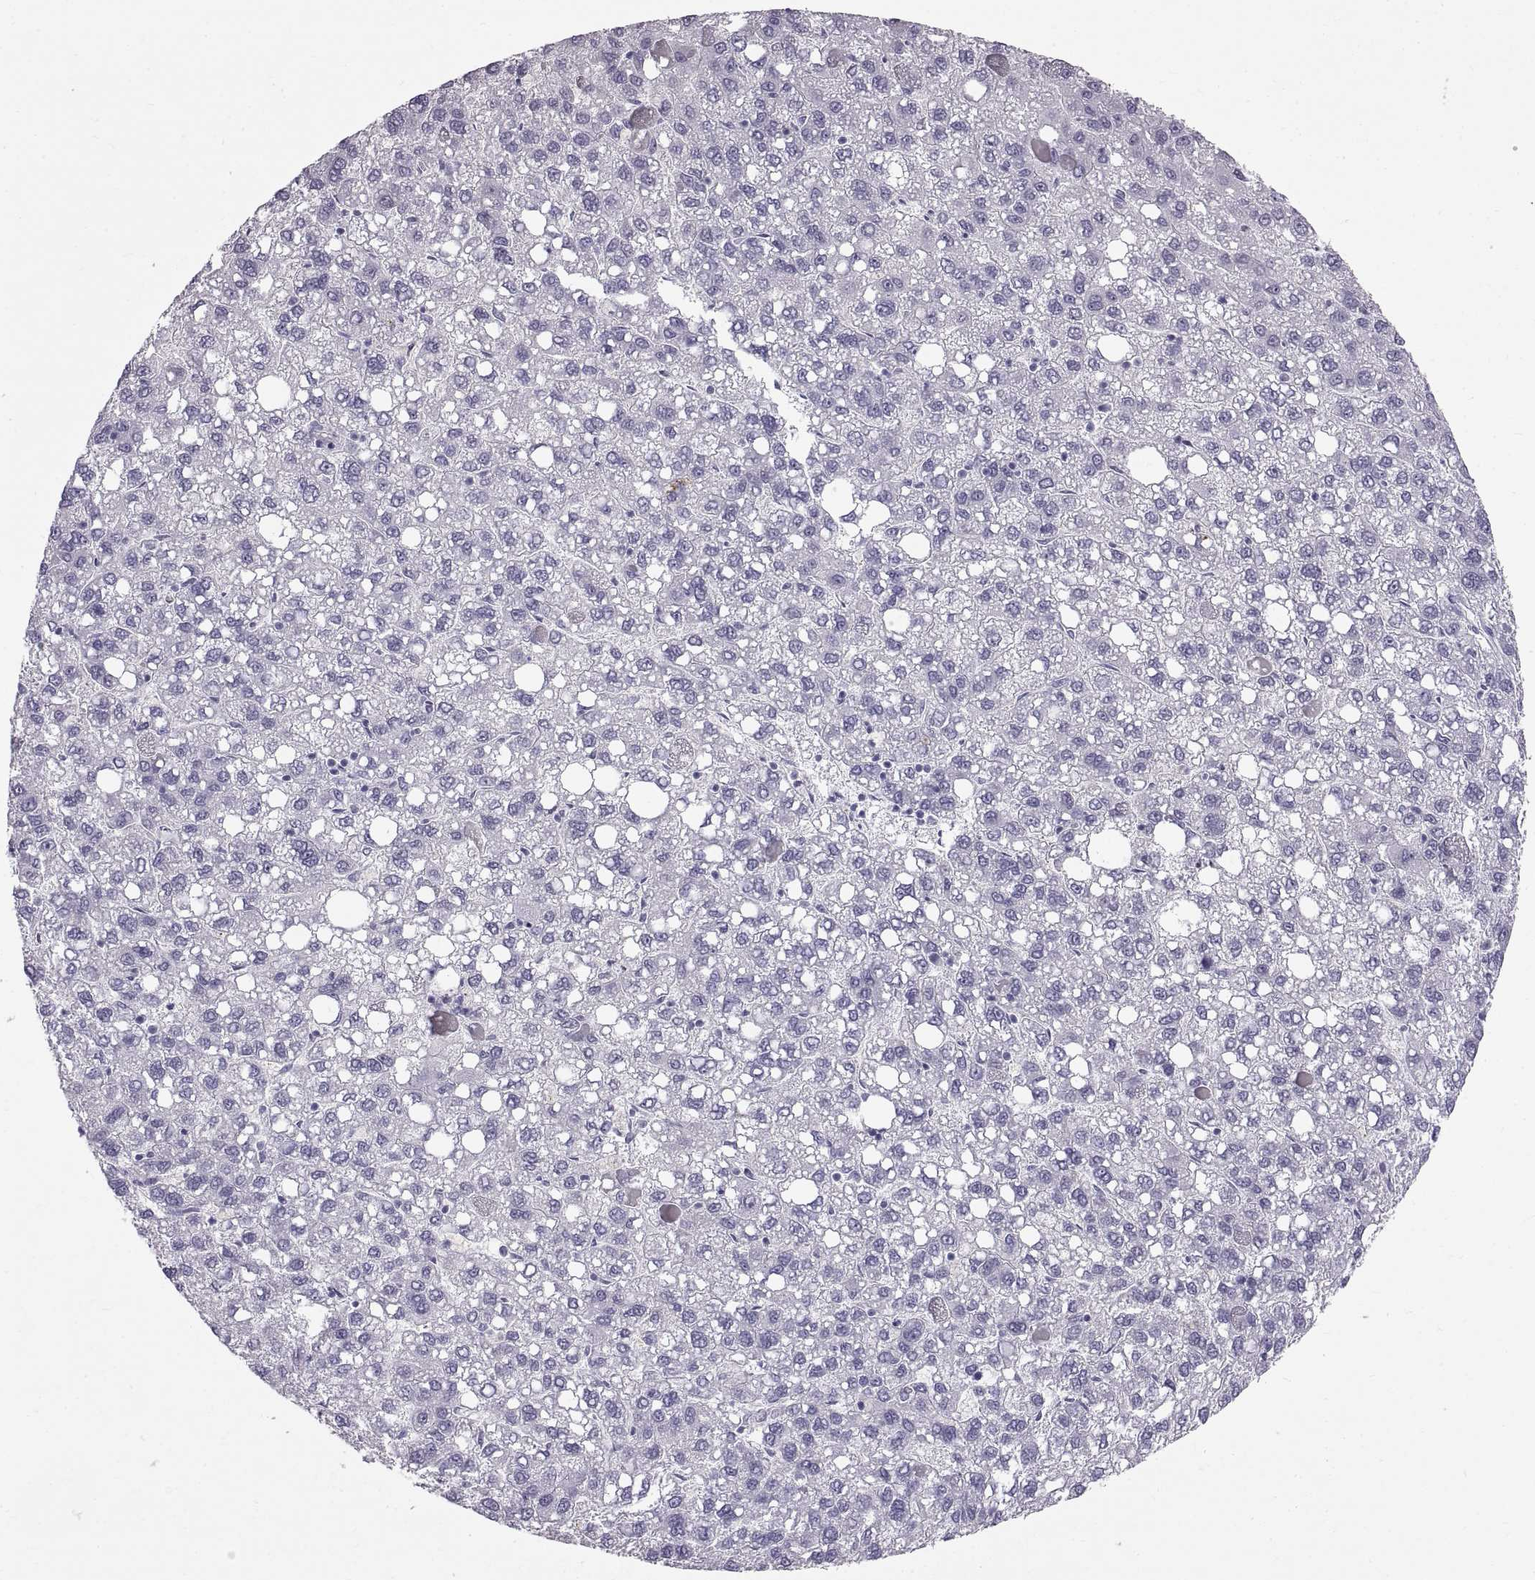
{"staining": {"intensity": "negative", "quantity": "none", "location": "none"}, "tissue": "liver cancer", "cell_type": "Tumor cells", "image_type": "cancer", "snomed": [{"axis": "morphology", "description": "Carcinoma, Hepatocellular, NOS"}, {"axis": "topography", "description": "Liver"}], "caption": "Liver hepatocellular carcinoma was stained to show a protein in brown. There is no significant positivity in tumor cells.", "gene": "WFDC8", "patient": {"sex": "female", "age": 82}}